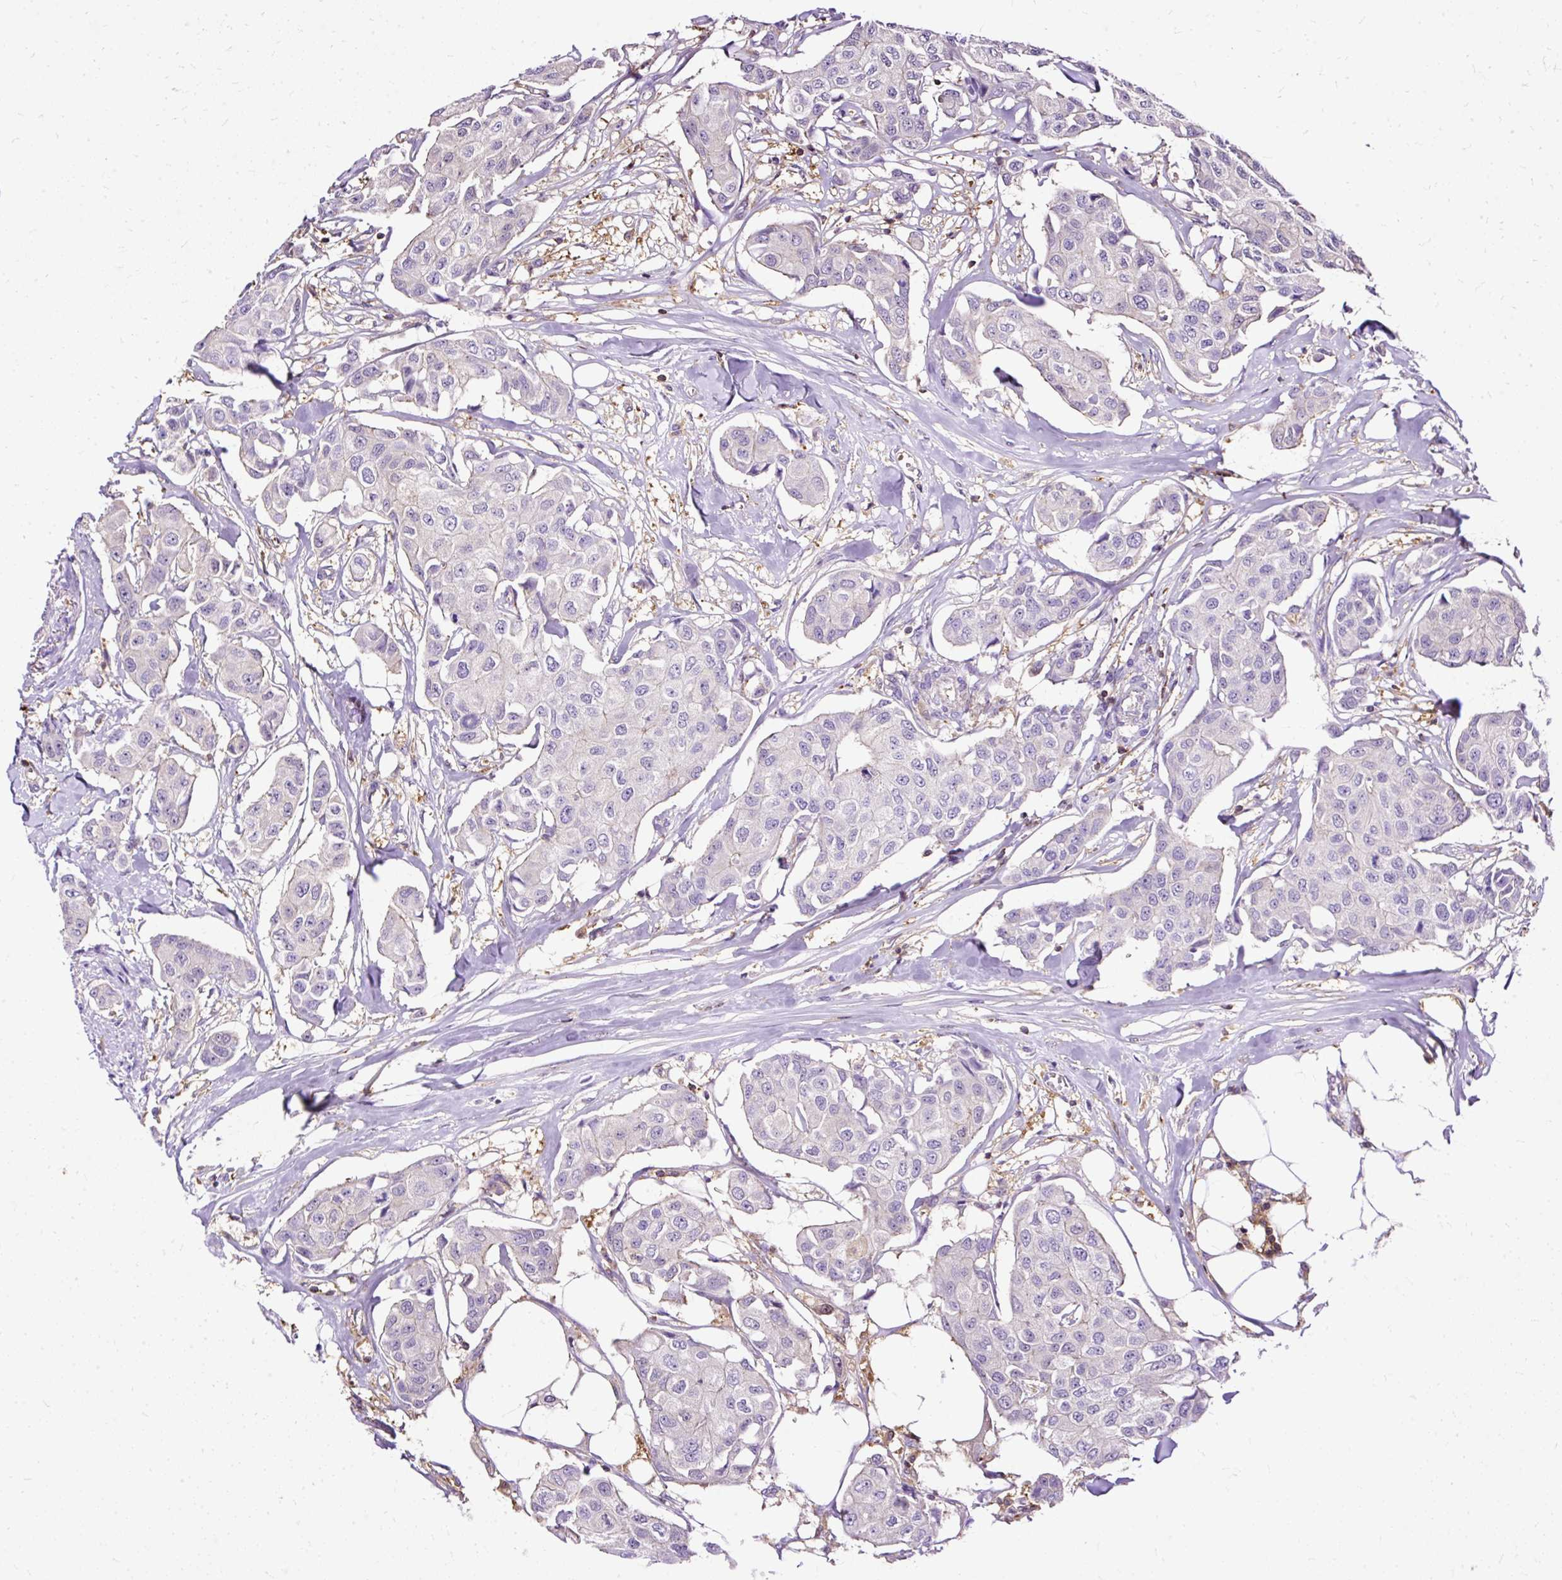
{"staining": {"intensity": "negative", "quantity": "none", "location": "none"}, "tissue": "breast cancer", "cell_type": "Tumor cells", "image_type": "cancer", "snomed": [{"axis": "morphology", "description": "Duct carcinoma"}, {"axis": "topography", "description": "Breast"}, {"axis": "topography", "description": "Lymph node"}], "caption": "The image demonstrates no significant expression in tumor cells of breast invasive ductal carcinoma.", "gene": "TWF2", "patient": {"sex": "female", "age": 80}}